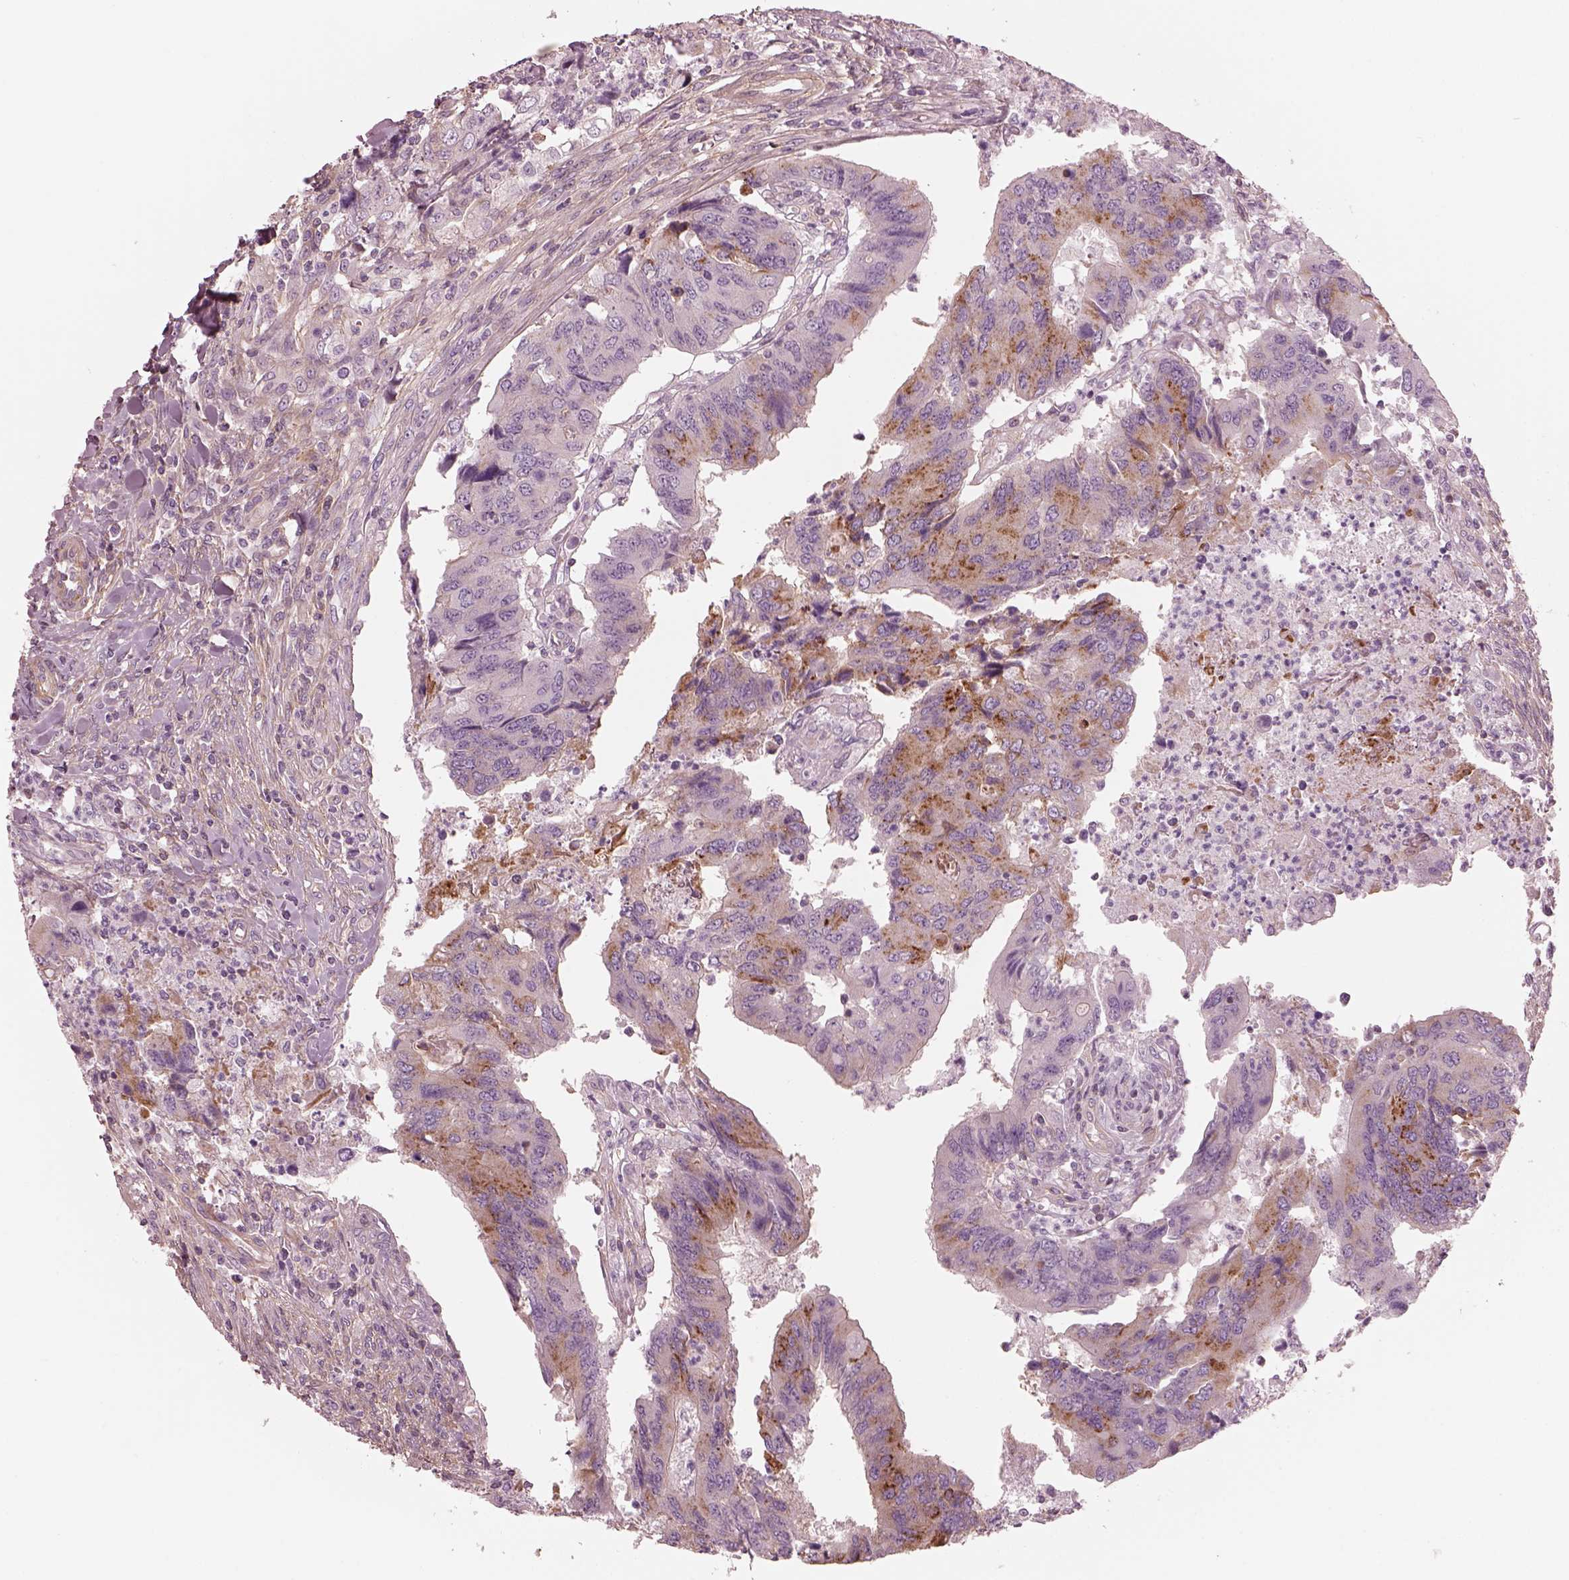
{"staining": {"intensity": "moderate", "quantity": "<25%", "location": "cytoplasmic/membranous"}, "tissue": "colorectal cancer", "cell_type": "Tumor cells", "image_type": "cancer", "snomed": [{"axis": "morphology", "description": "Adenocarcinoma, NOS"}, {"axis": "topography", "description": "Colon"}], "caption": "Approximately <25% of tumor cells in colorectal cancer display moderate cytoplasmic/membranous protein expression as visualized by brown immunohistochemical staining.", "gene": "ELAPOR1", "patient": {"sex": "female", "age": 67}}